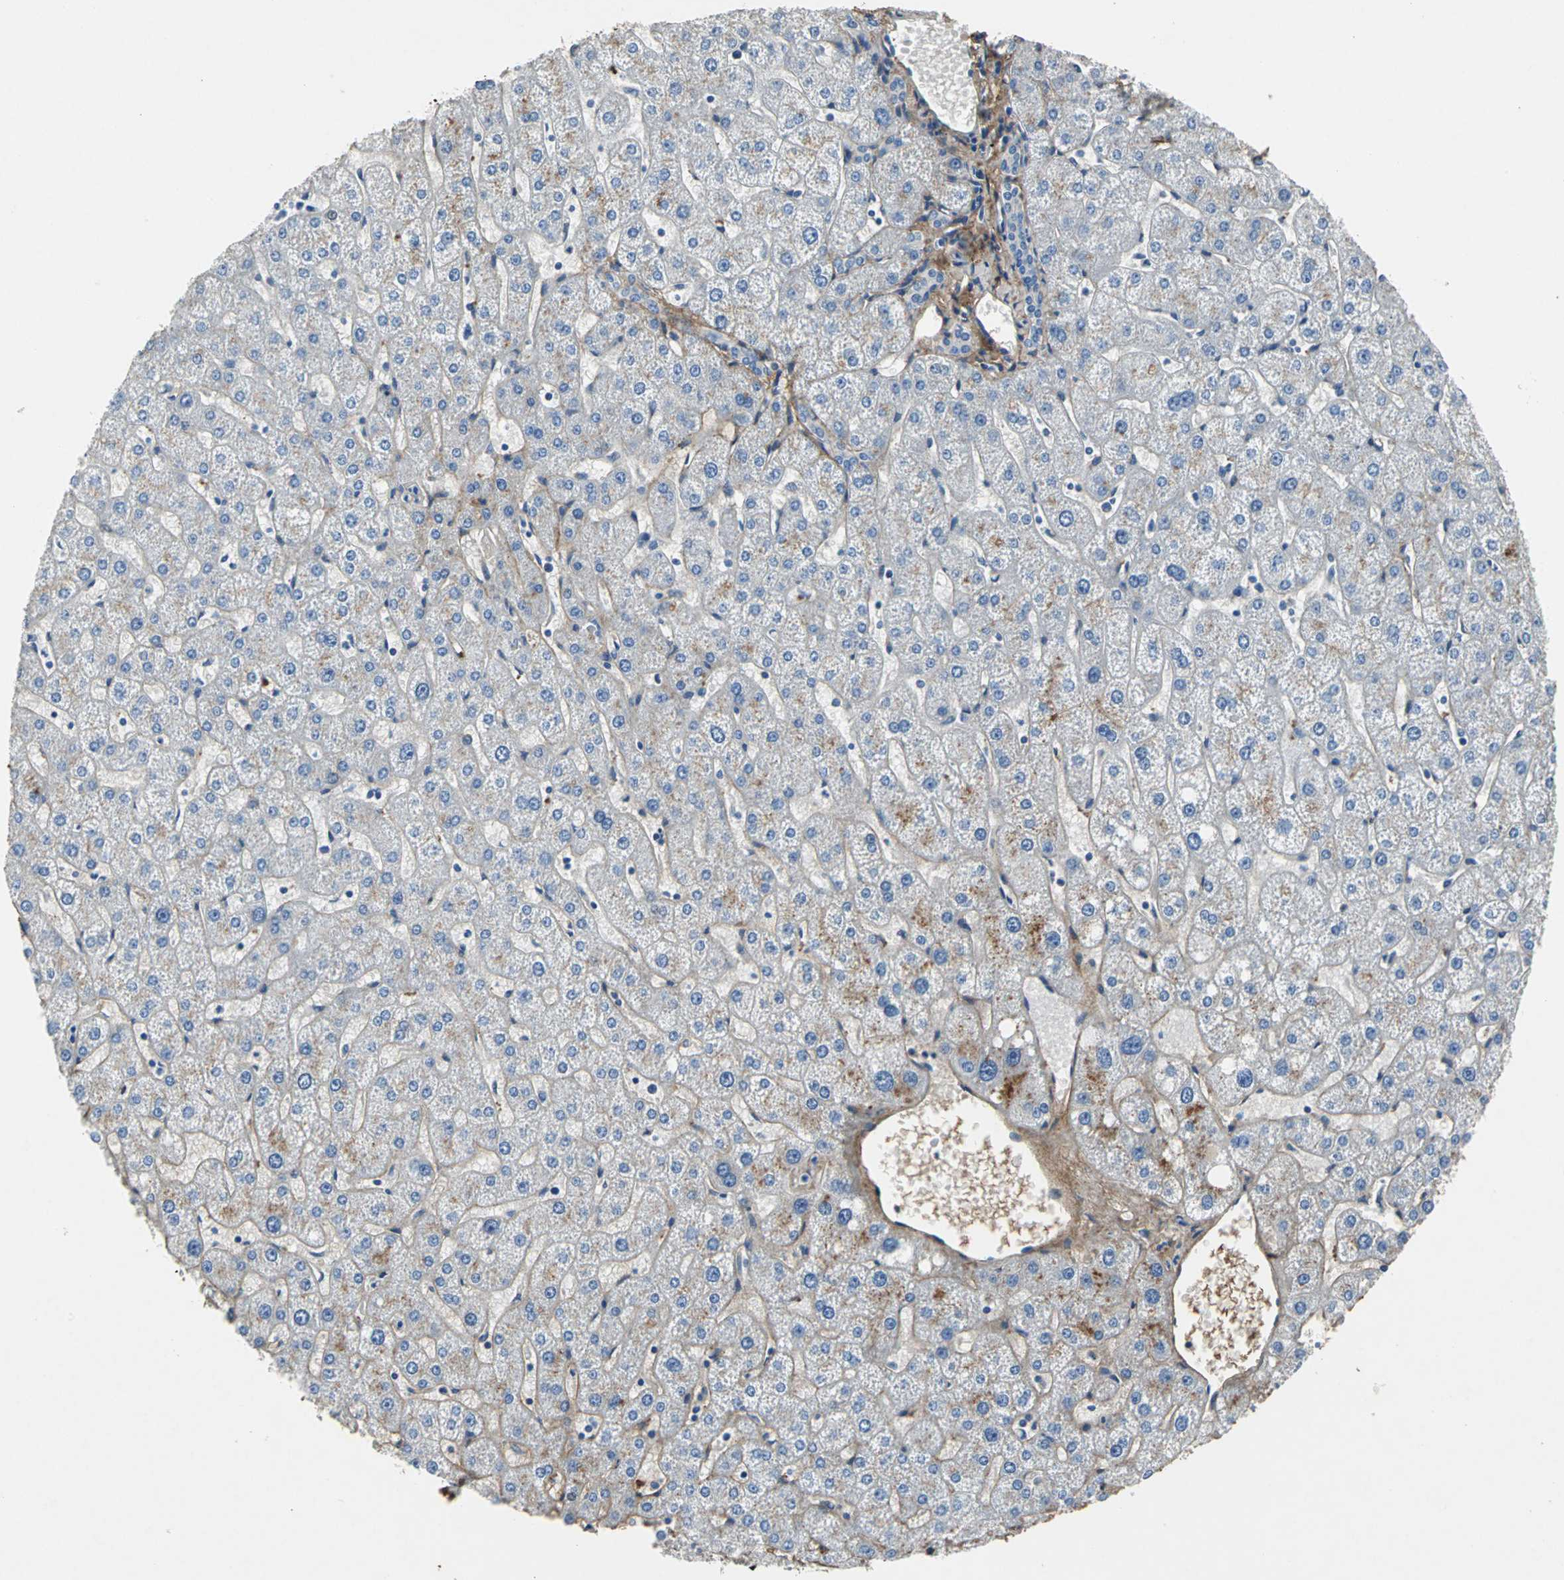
{"staining": {"intensity": "negative", "quantity": "none", "location": "none"}, "tissue": "liver", "cell_type": "Cholangiocytes", "image_type": "normal", "snomed": [{"axis": "morphology", "description": "Normal tissue, NOS"}, {"axis": "topography", "description": "Liver"}], "caption": "High magnification brightfield microscopy of benign liver stained with DAB (3,3'-diaminobenzidine) (brown) and counterstained with hematoxylin (blue): cholangiocytes show no significant positivity. The staining is performed using DAB brown chromogen with nuclei counter-stained in using hematoxylin.", "gene": "EFNB3", "patient": {"sex": "male", "age": 67}}